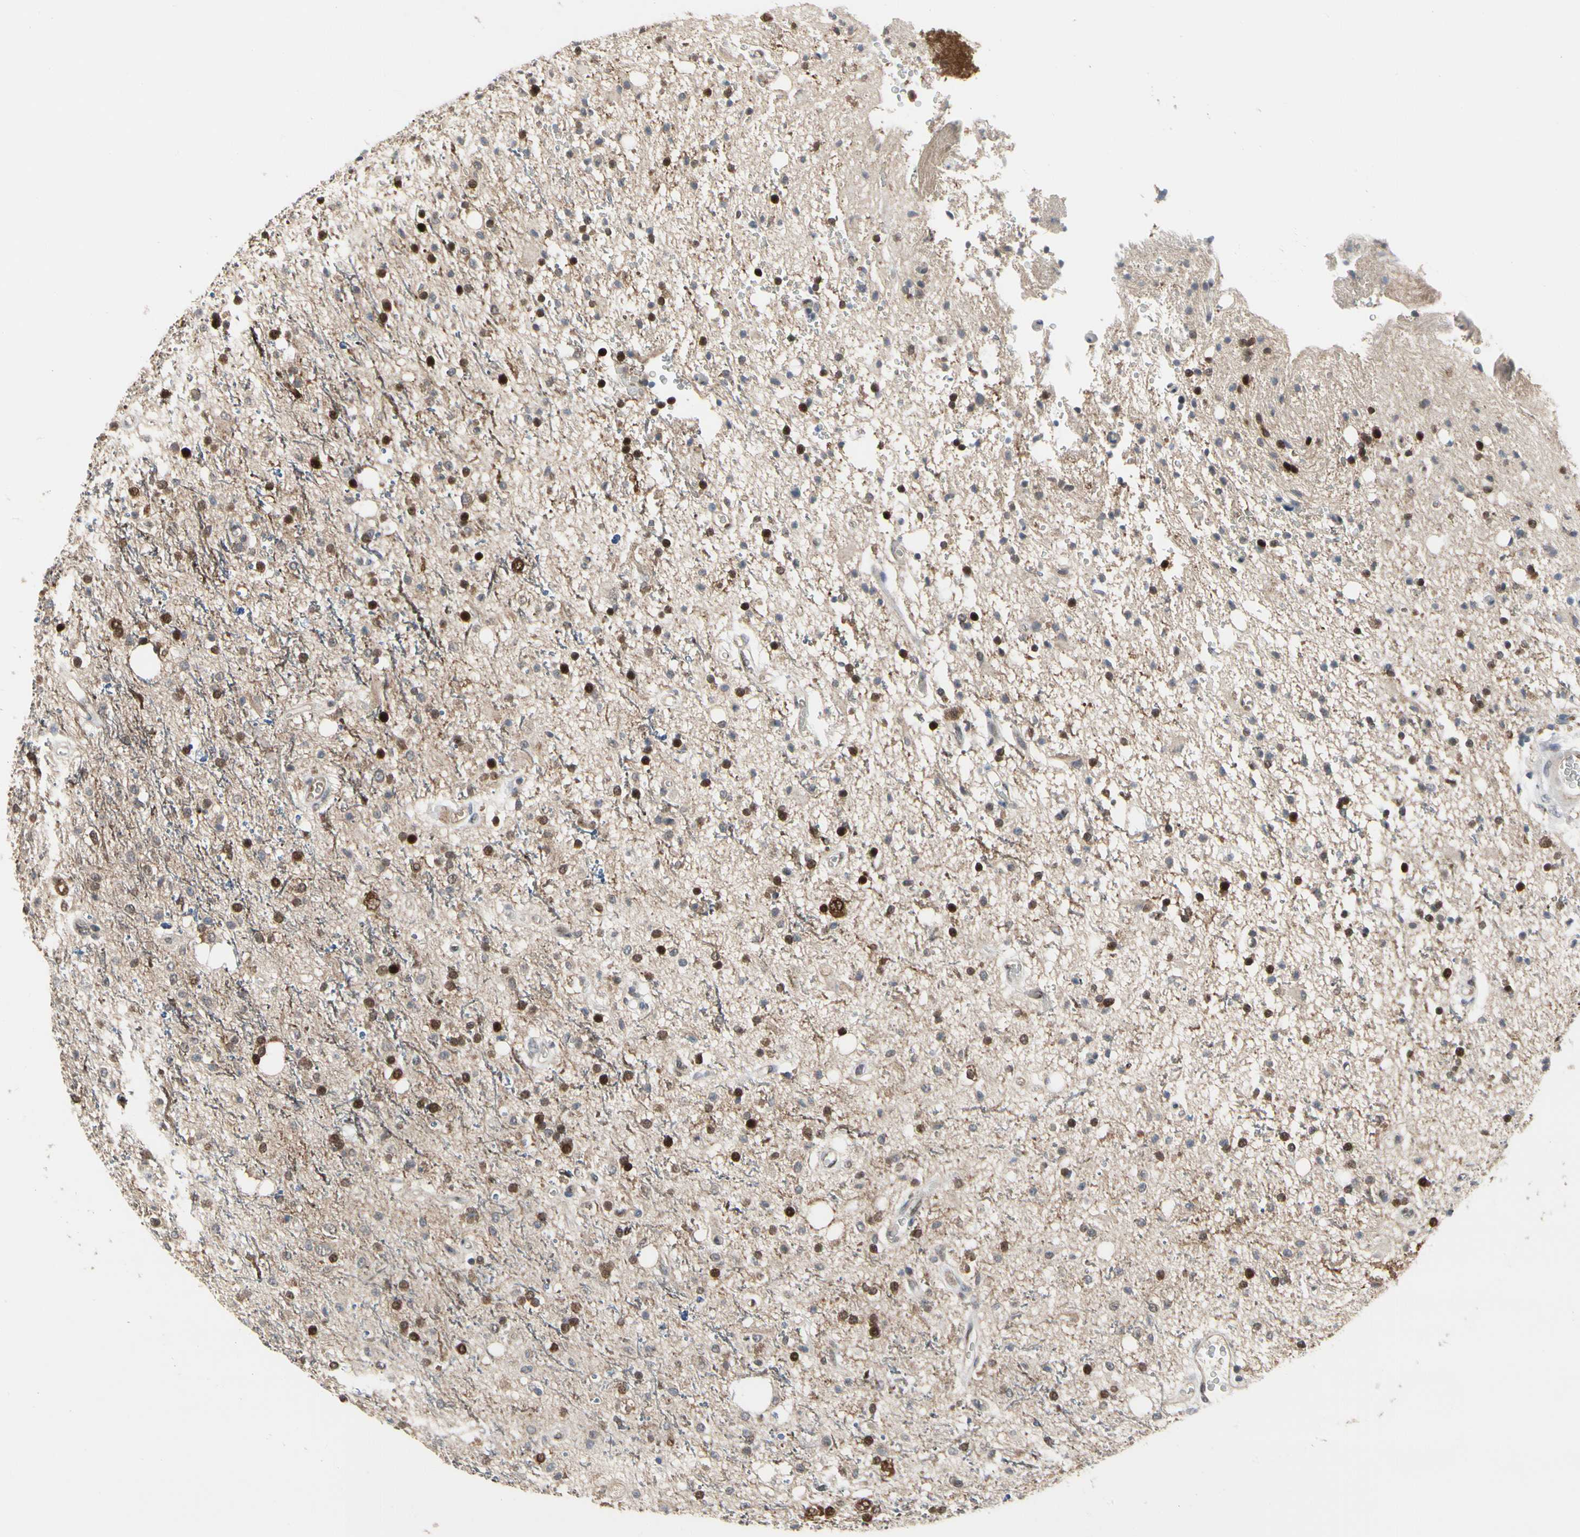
{"staining": {"intensity": "moderate", "quantity": ">75%", "location": "cytoplasmic/membranous,nuclear"}, "tissue": "glioma", "cell_type": "Tumor cells", "image_type": "cancer", "snomed": [{"axis": "morphology", "description": "Glioma, malignant, High grade"}, {"axis": "topography", "description": "Brain"}], "caption": "Protein staining demonstrates moderate cytoplasmic/membranous and nuclear staining in about >75% of tumor cells in glioma.", "gene": "CDK5", "patient": {"sex": "male", "age": 47}}